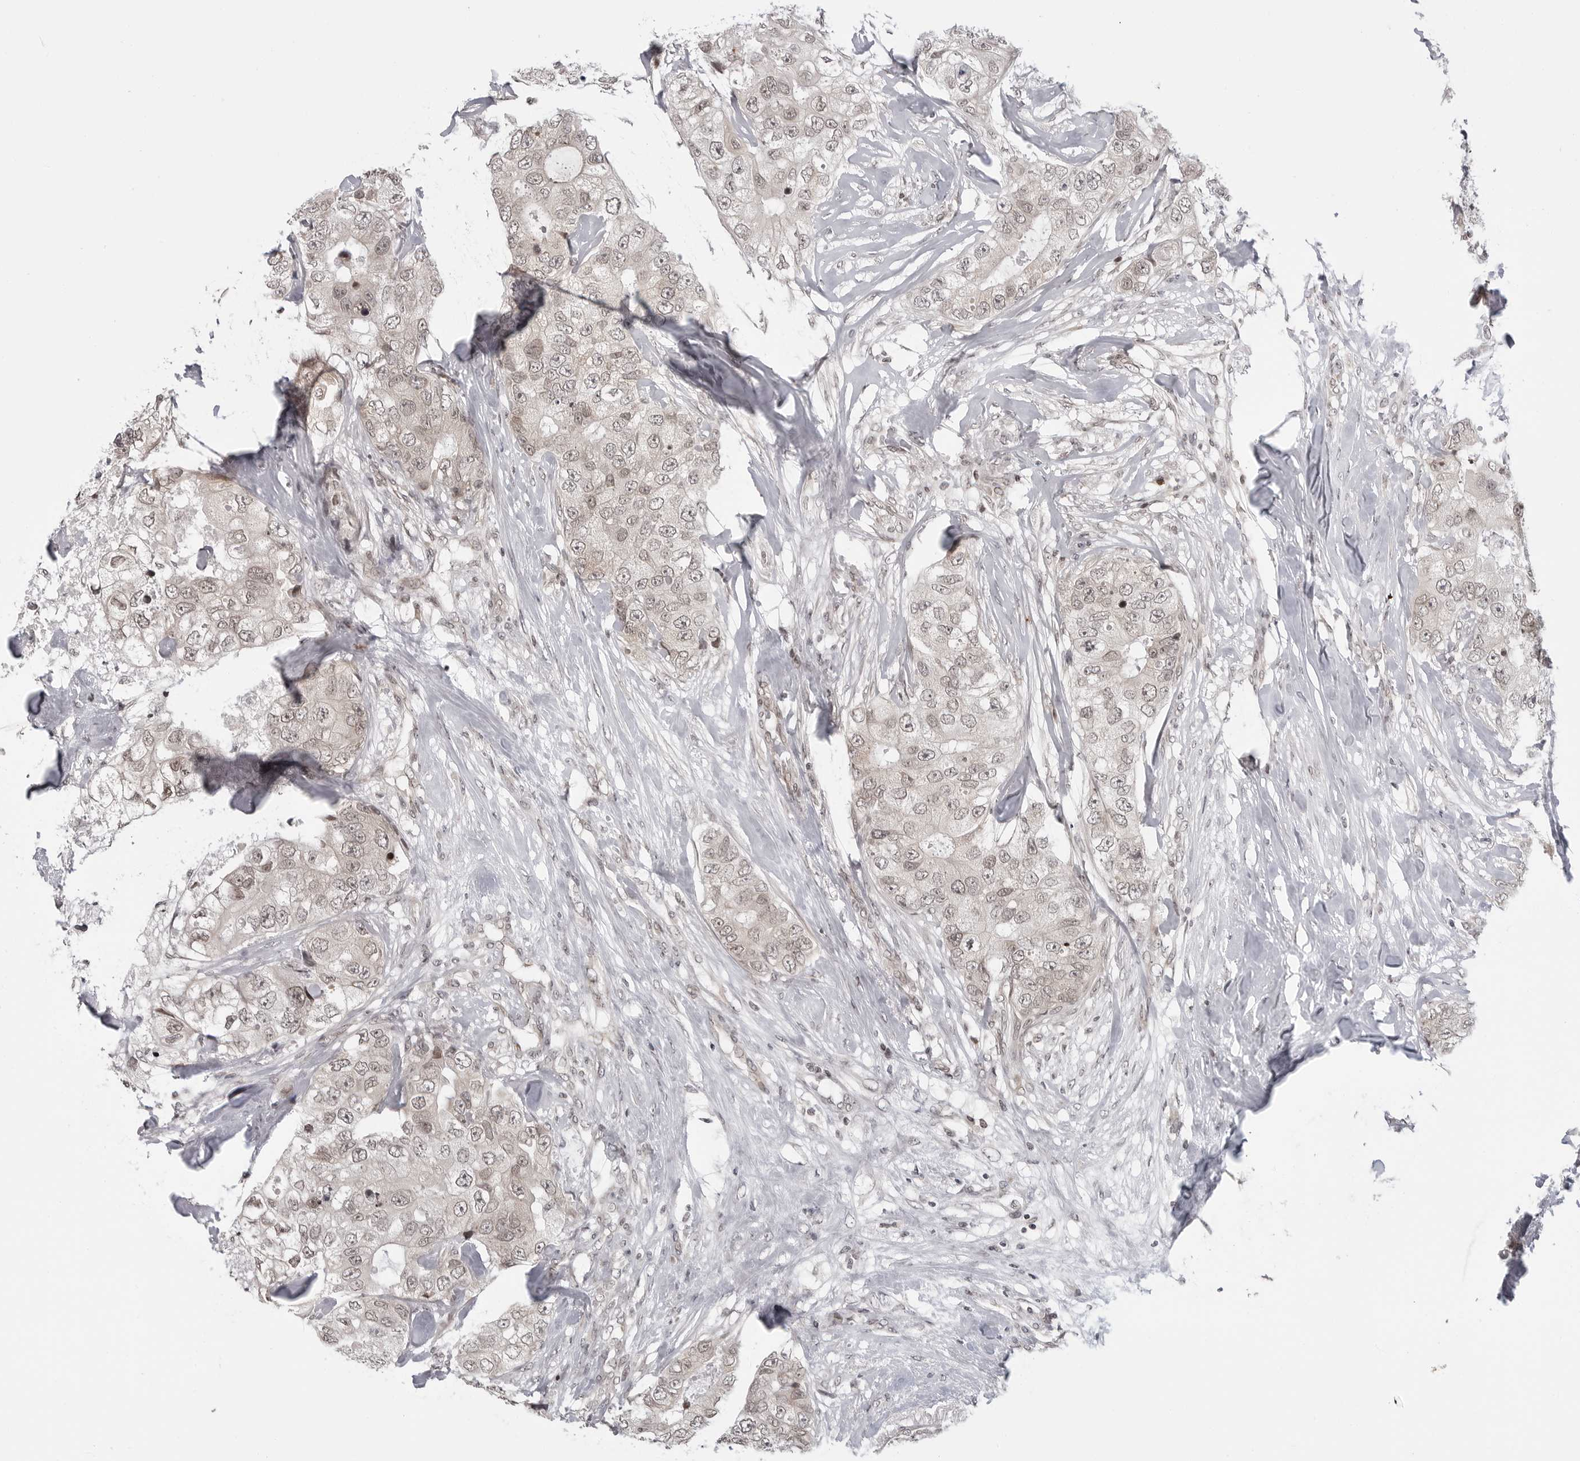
{"staining": {"intensity": "weak", "quantity": "<25%", "location": "cytoplasmic/membranous,nuclear"}, "tissue": "breast cancer", "cell_type": "Tumor cells", "image_type": "cancer", "snomed": [{"axis": "morphology", "description": "Duct carcinoma"}, {"axis": "topography", "description": "Breast"}], "caption": "Tumor cells show no significant protein expression in infiltrating ductal carcinoma (breast).", "gene": "C8orf33", "patient": {"sex": "female", "age": 62}}